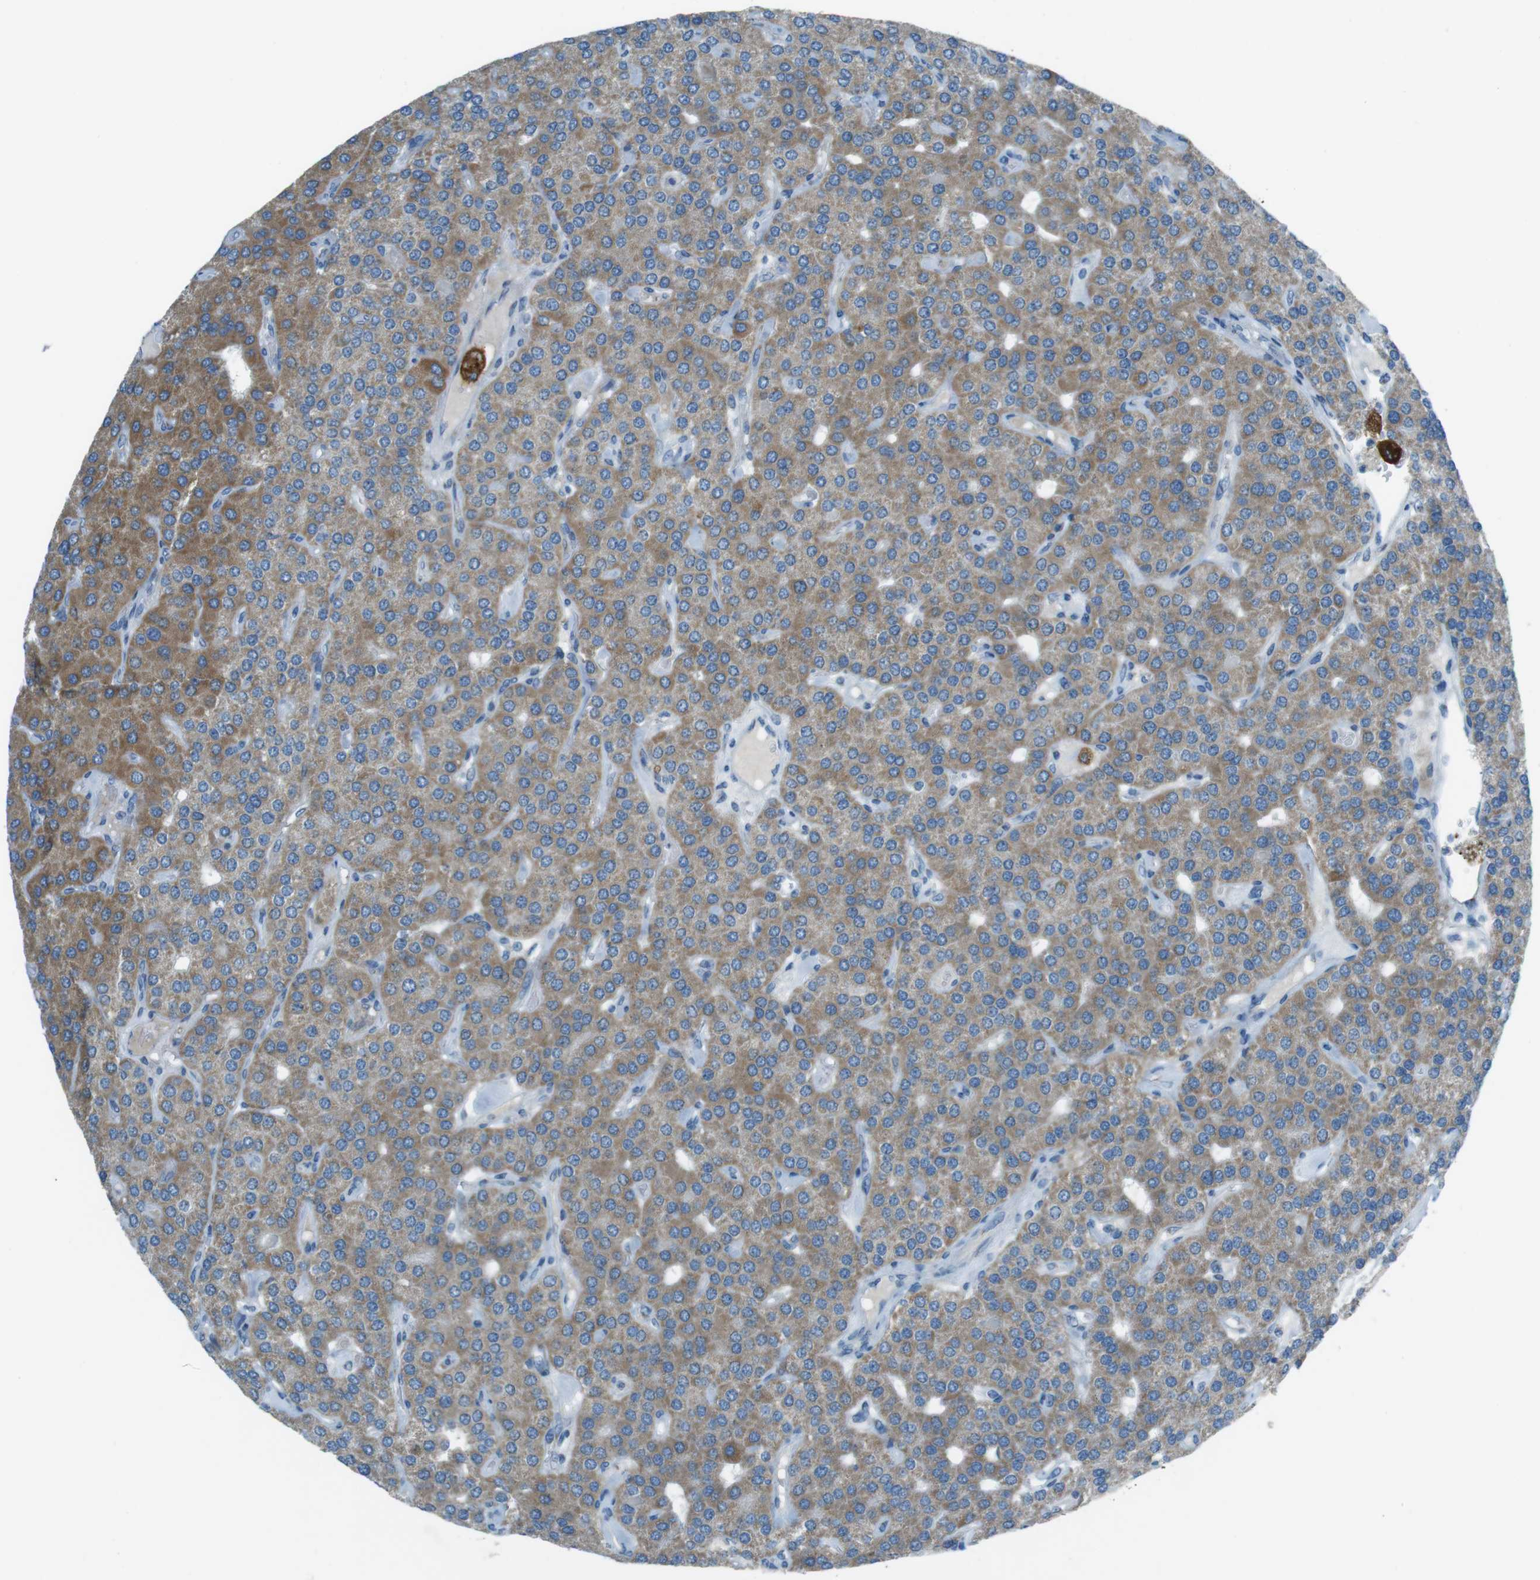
{"staining": {"intensity": "moderate", "quantity": ">75%", "location": "cytoplasmic/membranous"}, "tissue": "parathyroid gland", "cell_type": "Glandular cells", "image_type": "normal", "snomed": [{"axis": "morphology", "description": "Normal tissue, NOS"}, {"axis": "morphology", "description": "Adenoma, NOS"}, {"axis": "topography", "description": "Parathyroid gland"}], "caption": "Immunohistochemistry of benign parathyroid gland demonstrates medium levels of moderate cytoplasmic/membranous expression in approximately >75% of glandular cells.", "gene": "TXNDC15", "patient": {"sex": "female", "age": 86}}